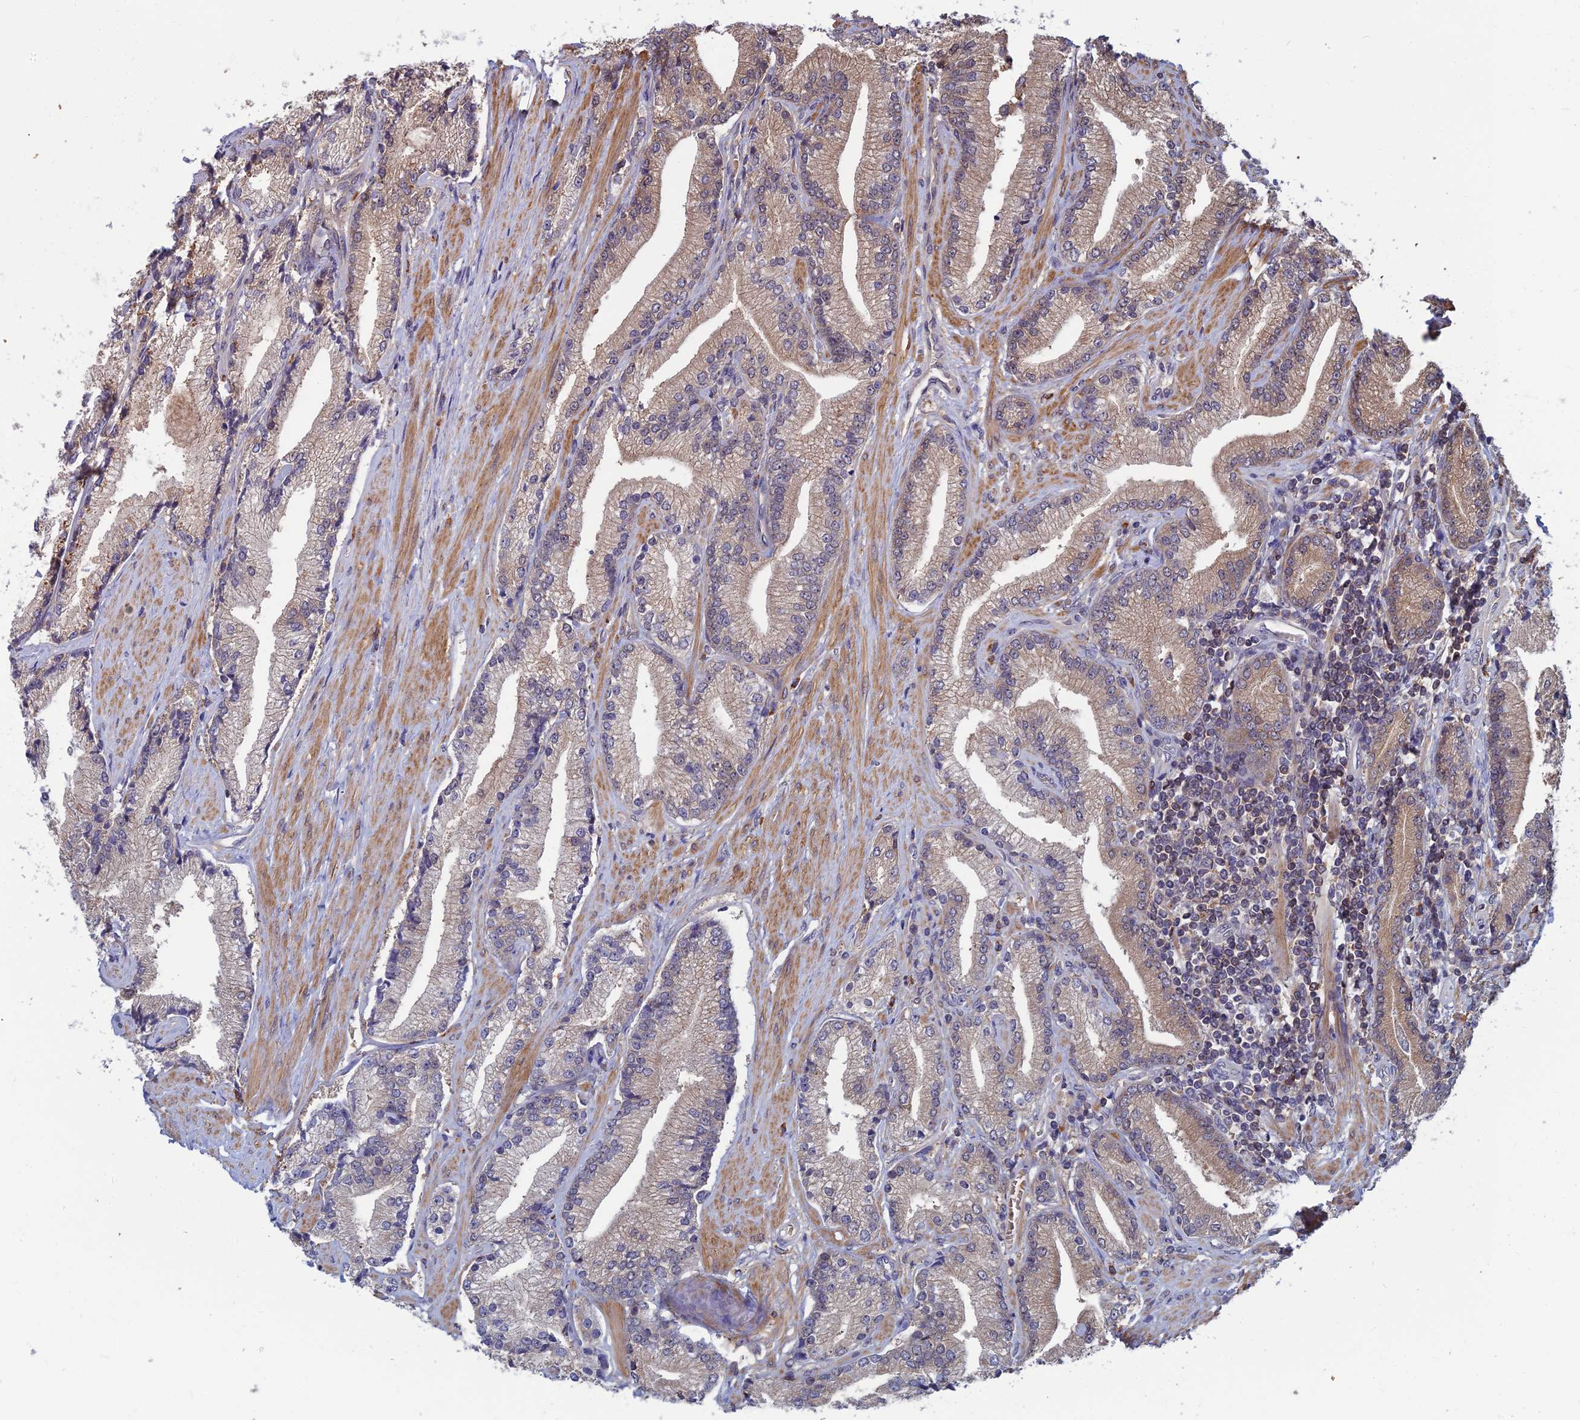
{"staining": {"intensity": "moderate", "quantity": "25%-75%", "location": "cytoplasmic/membranous,nuclear"}, "tissue": "prostate cancer", "cell_type": "Tumor cells", "image_type": "cancer", "snomed": [{"axis": "morphology", "description": "Adenocarcinoma, High grade"}, {"axis": "topography", "description": "Prostate"}], "caption": "Moderate cytoplasmic/membranous and nuclear protein expression is present in approximately 25%-75% of tumor cells in prostate cancer.", "gene": "OPA3", "patient": {"sex": "male", "age": 67}}